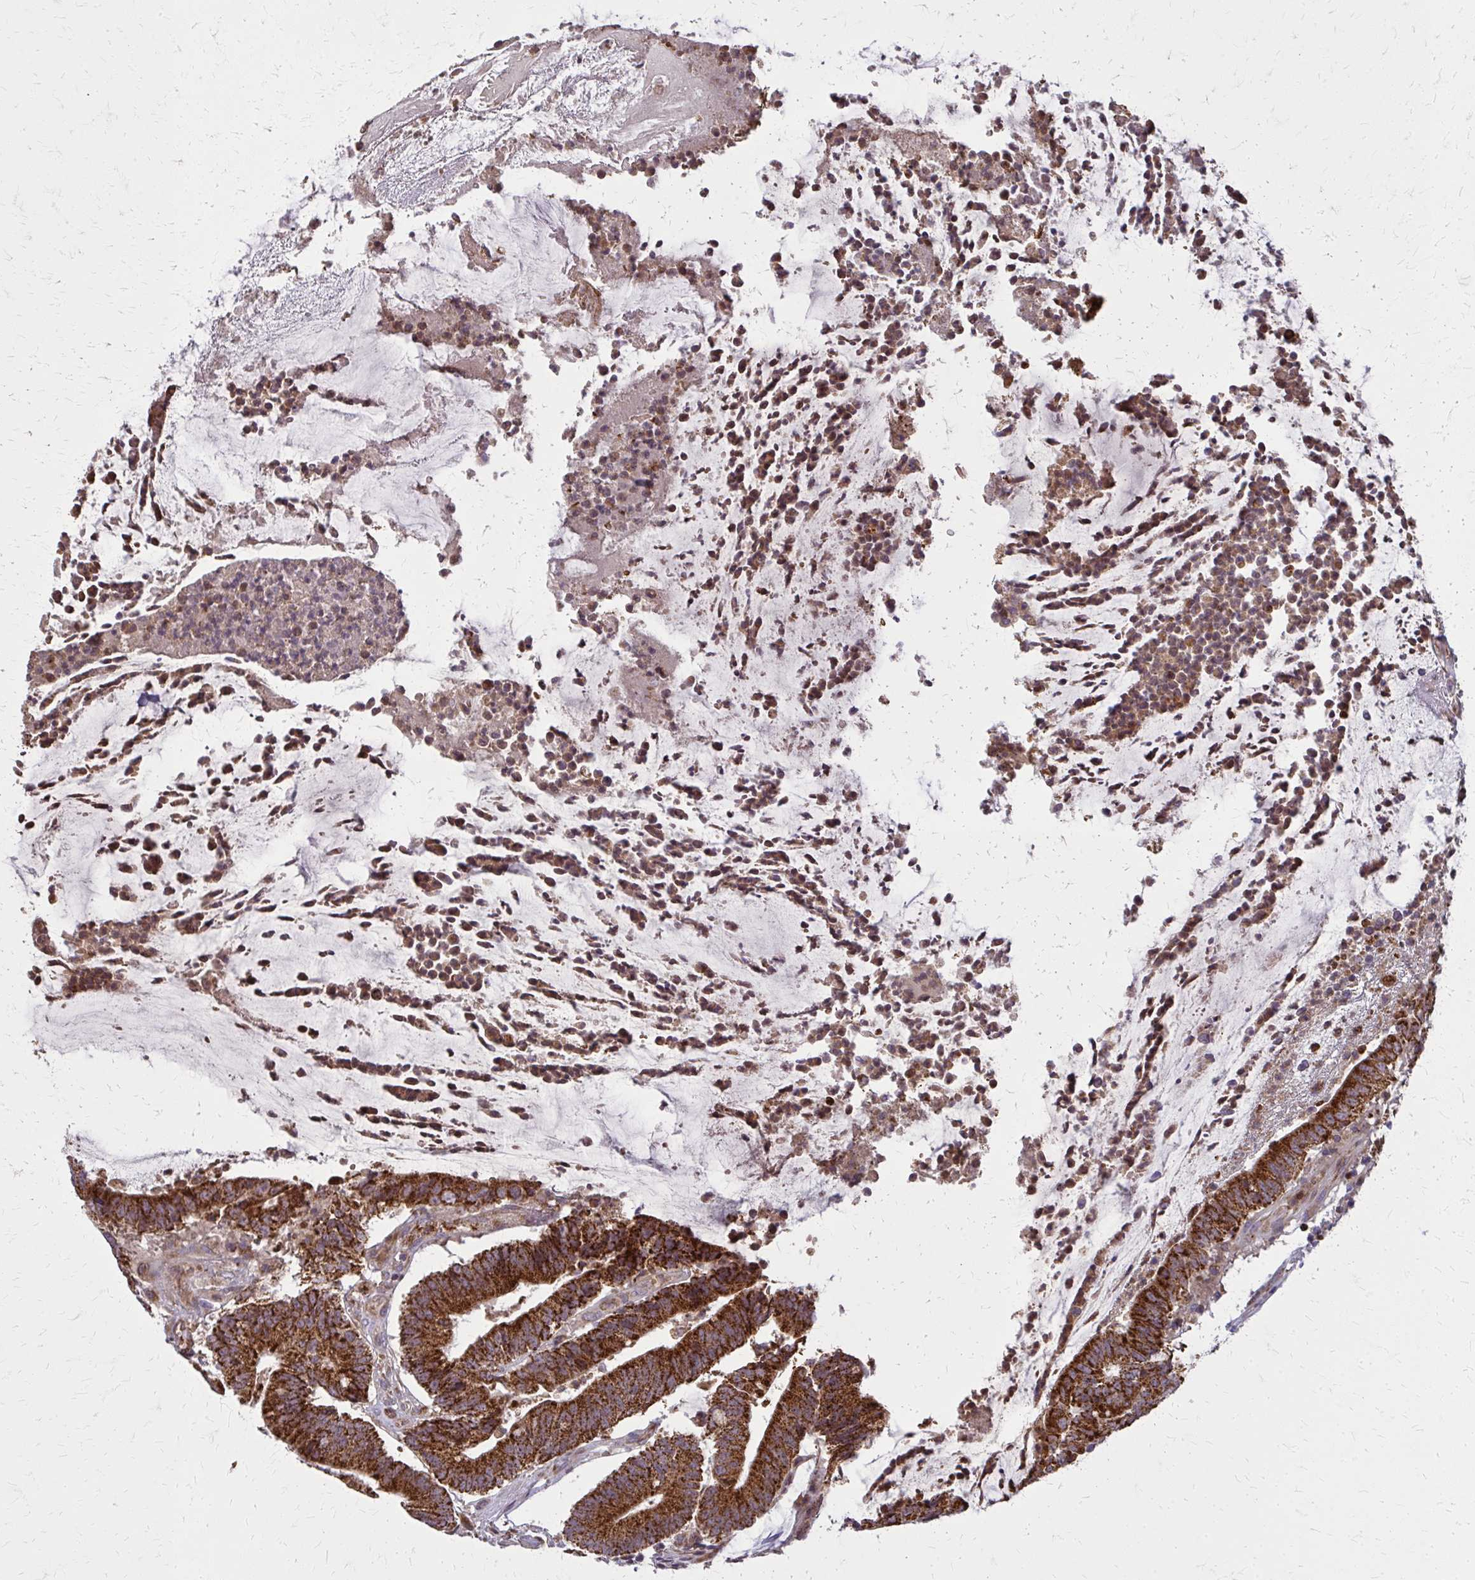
{"staining": {"intensity": "strong", "quantity": ">75%", "location": "cytoplasmic/membranous"}, "tissue": "colorectal cancer", "cell_type": "Tumor cells", "image_type": "cancer", "snomed": [{"axis": "morphology", "description": "Adenocarcinoma, NOS"}, {"axis": "topography", "description": "Colon"}], "caption": "Immunohistochemical staining of human colorectal cancer displays high levels of strong cytoplasmic/membranous protein expression in about >75% of tumor cells. The staining was performed using DAB (3,3'-diaminobenzidine), with brown indicating positive protein expression. Nuclei are stained blue with hematoxylin.", "gene": "MCCC1", "patient": {"sex": "female", "age": 43}}